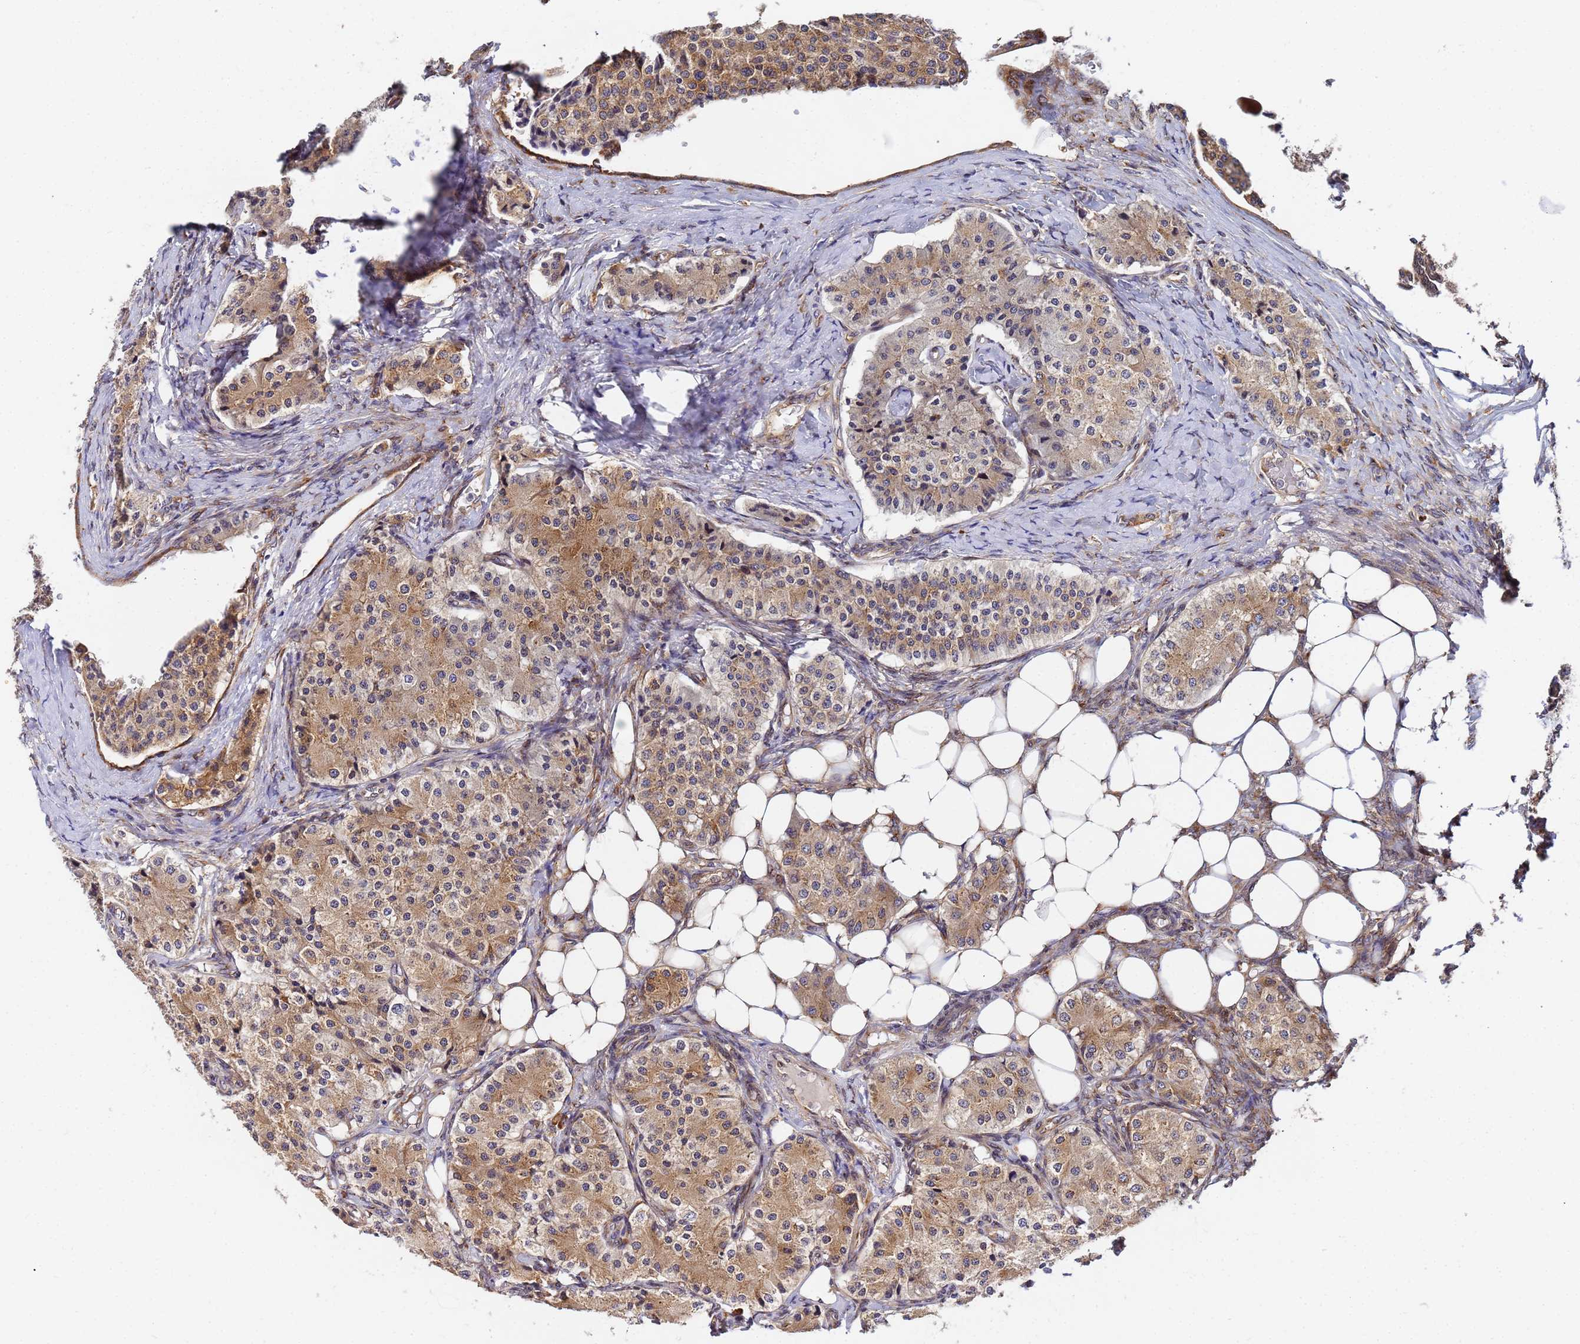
{"staining": {"intensity": "moderate", "quantity": ">75%", "location": "cytoplasmic/membranous"}, "tissue": "carcinoid", "cell_type": "Tumor cells", "image_type": "cancer", "snomed": [{"axis": "morphology", "description": "Carcinoid, malignant, NOS"}, {"axis": "topography", "description": "Colon"}], "caption": "This is a photomicrograph of immunohistochemistry staining of carcinoid, which shows moderate expression in the cytoplasmic/membranous of tumor cells.", "gene": "UNC93B1", "patient": {"sex": "female", "age": 52}}